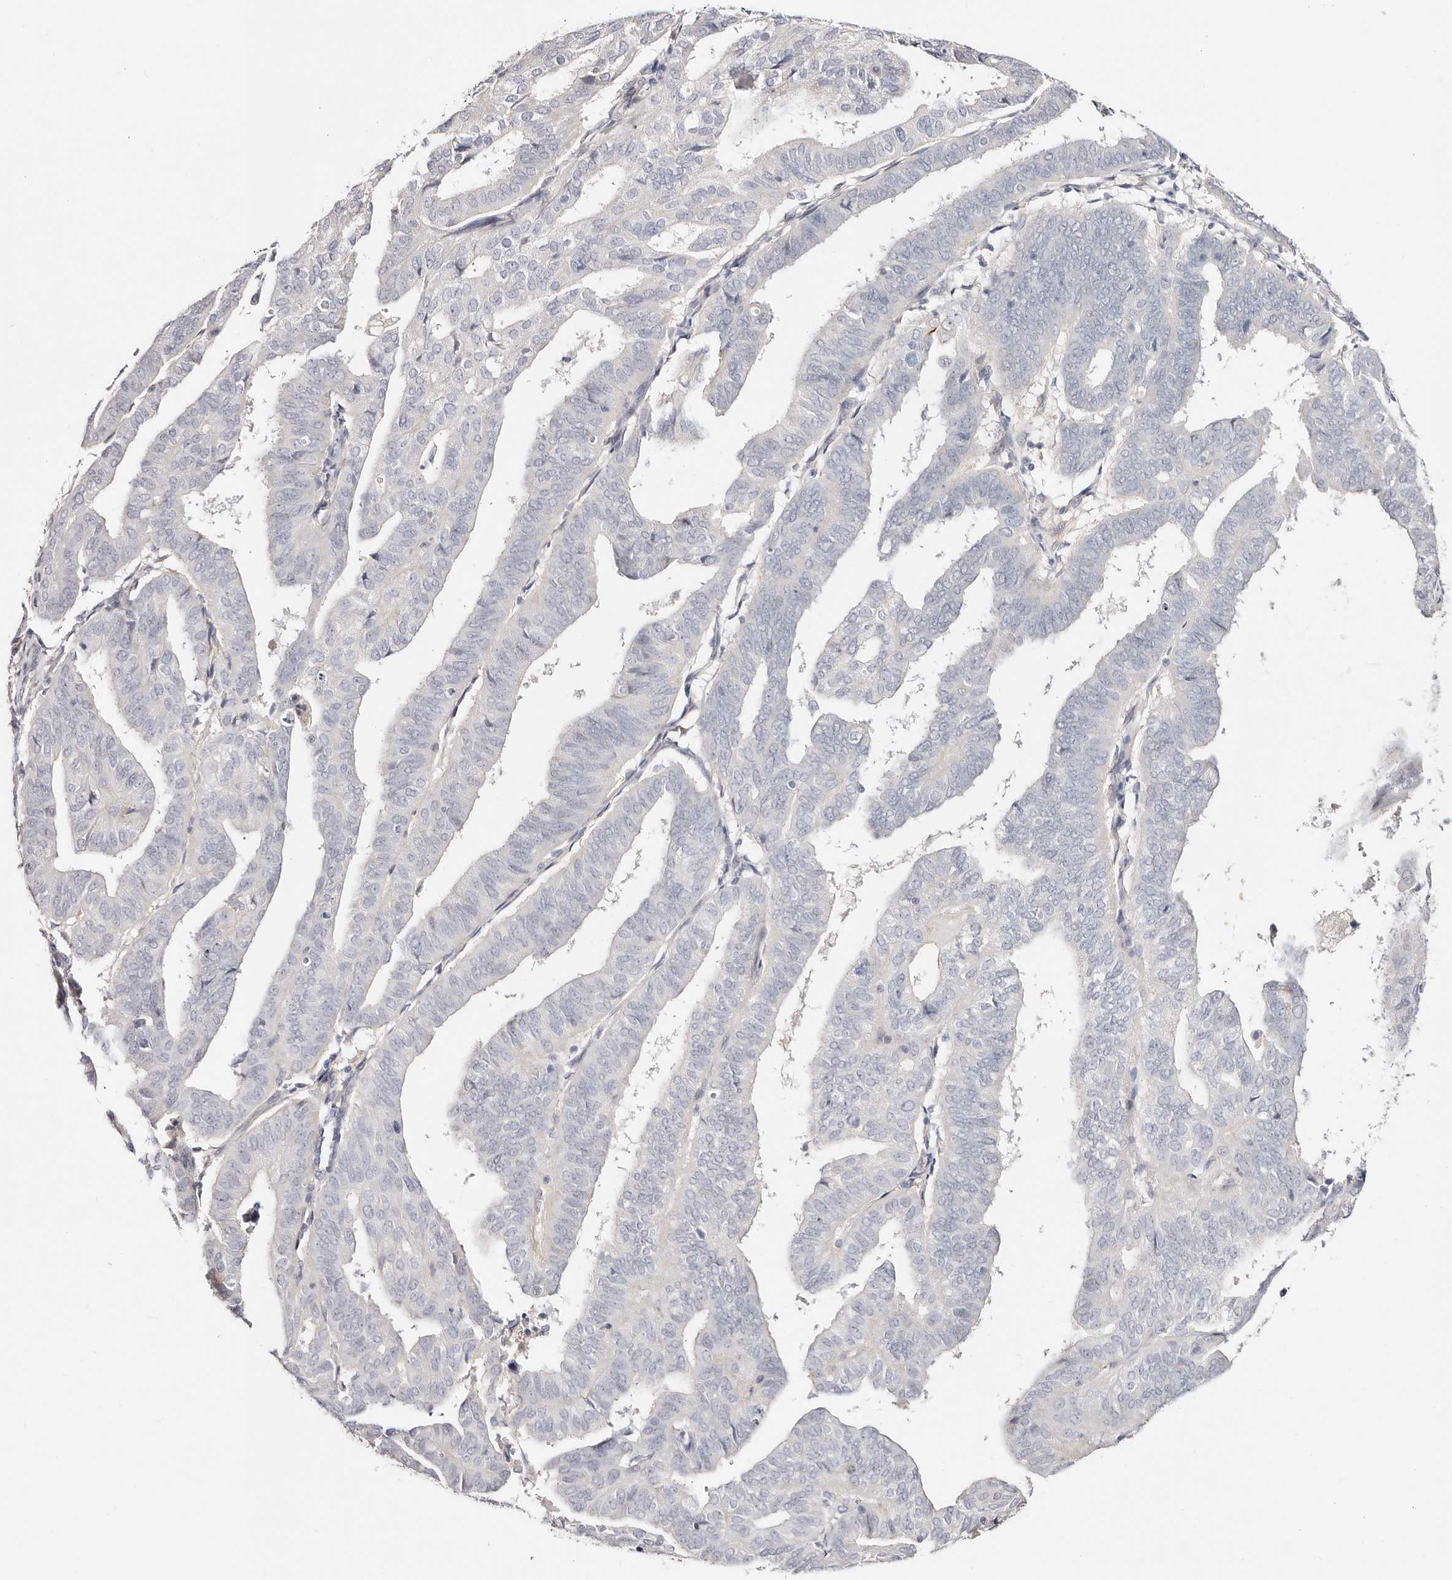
{"staining": {"intensity": "negative", "quantity": "none", "location": "none"}, "tissue": "endometrial cancer", "cell_type": "Tumor cells", "image_type": "cancer", "snomed": [{"axis": "morphology", "description": "Adenocarcinoma, NOS"}, {"axis": "topography", "description": "Uterus"}], "caption": "The micrograph displays no significant positivity in tumor cells of endometrial adenocarcinoma.", "gene": "DNASE1", "patient": {"sex": "female", "age": 77}}